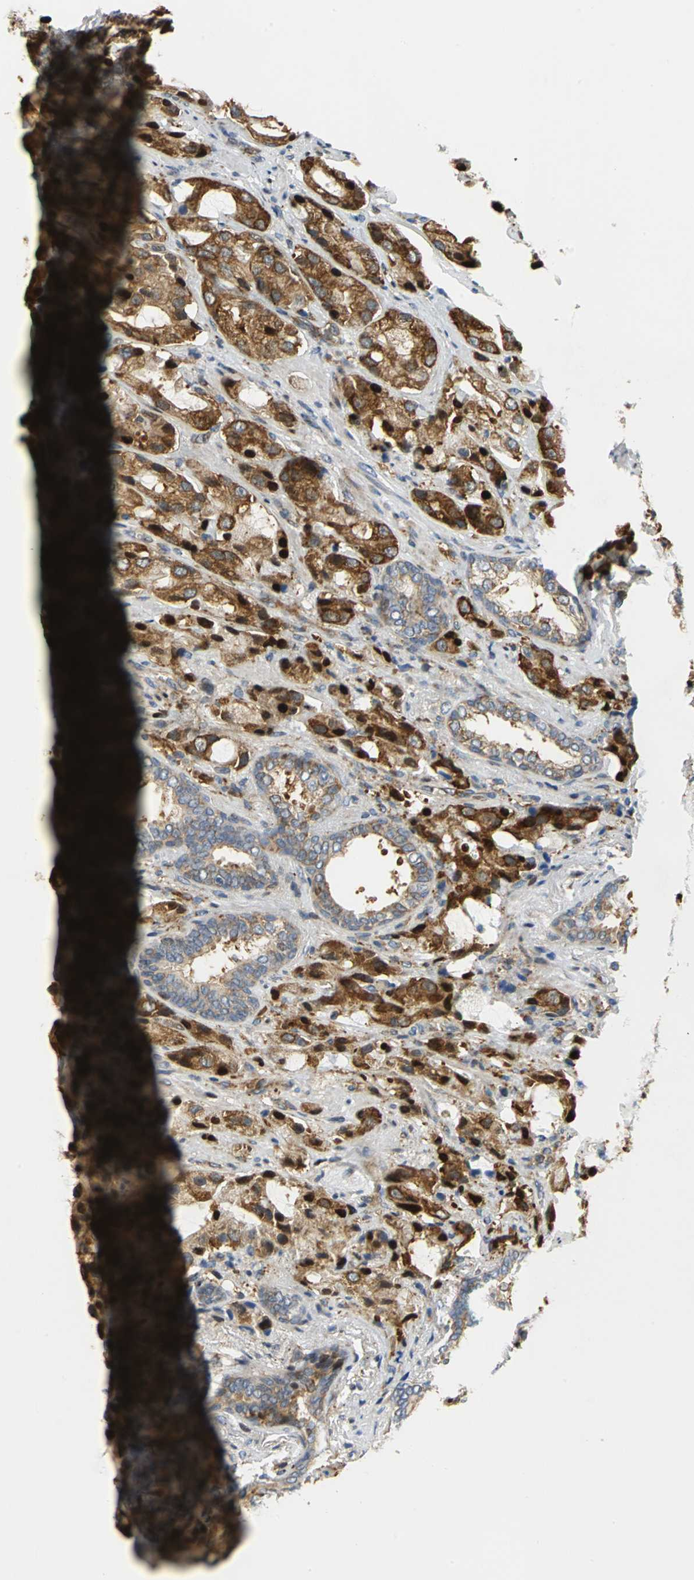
{"staining": {"intensity": "strong", "quantity": ">75%", "location": "cytoplasmic/membranous,nuclear"}, "tissue": "prostate cancer", "cell_type": "Tumor cells", "image_type": "cancer", "snomed": [{"axis": "morphology", "description": "Adenocarcinoma, High grade"}, {"axis": "topography", "description": "Prostate"}], "caption": "Immunohistochemical staining of human prostate cancer (high-grade adenocarcinoma) demonstrates high levels of strong cytoplasmic/membranous and nuclear staining in approximately >75% of tumor cells.", "gene": "YBX1", "patient": {"sex": "male", "age": 70}}